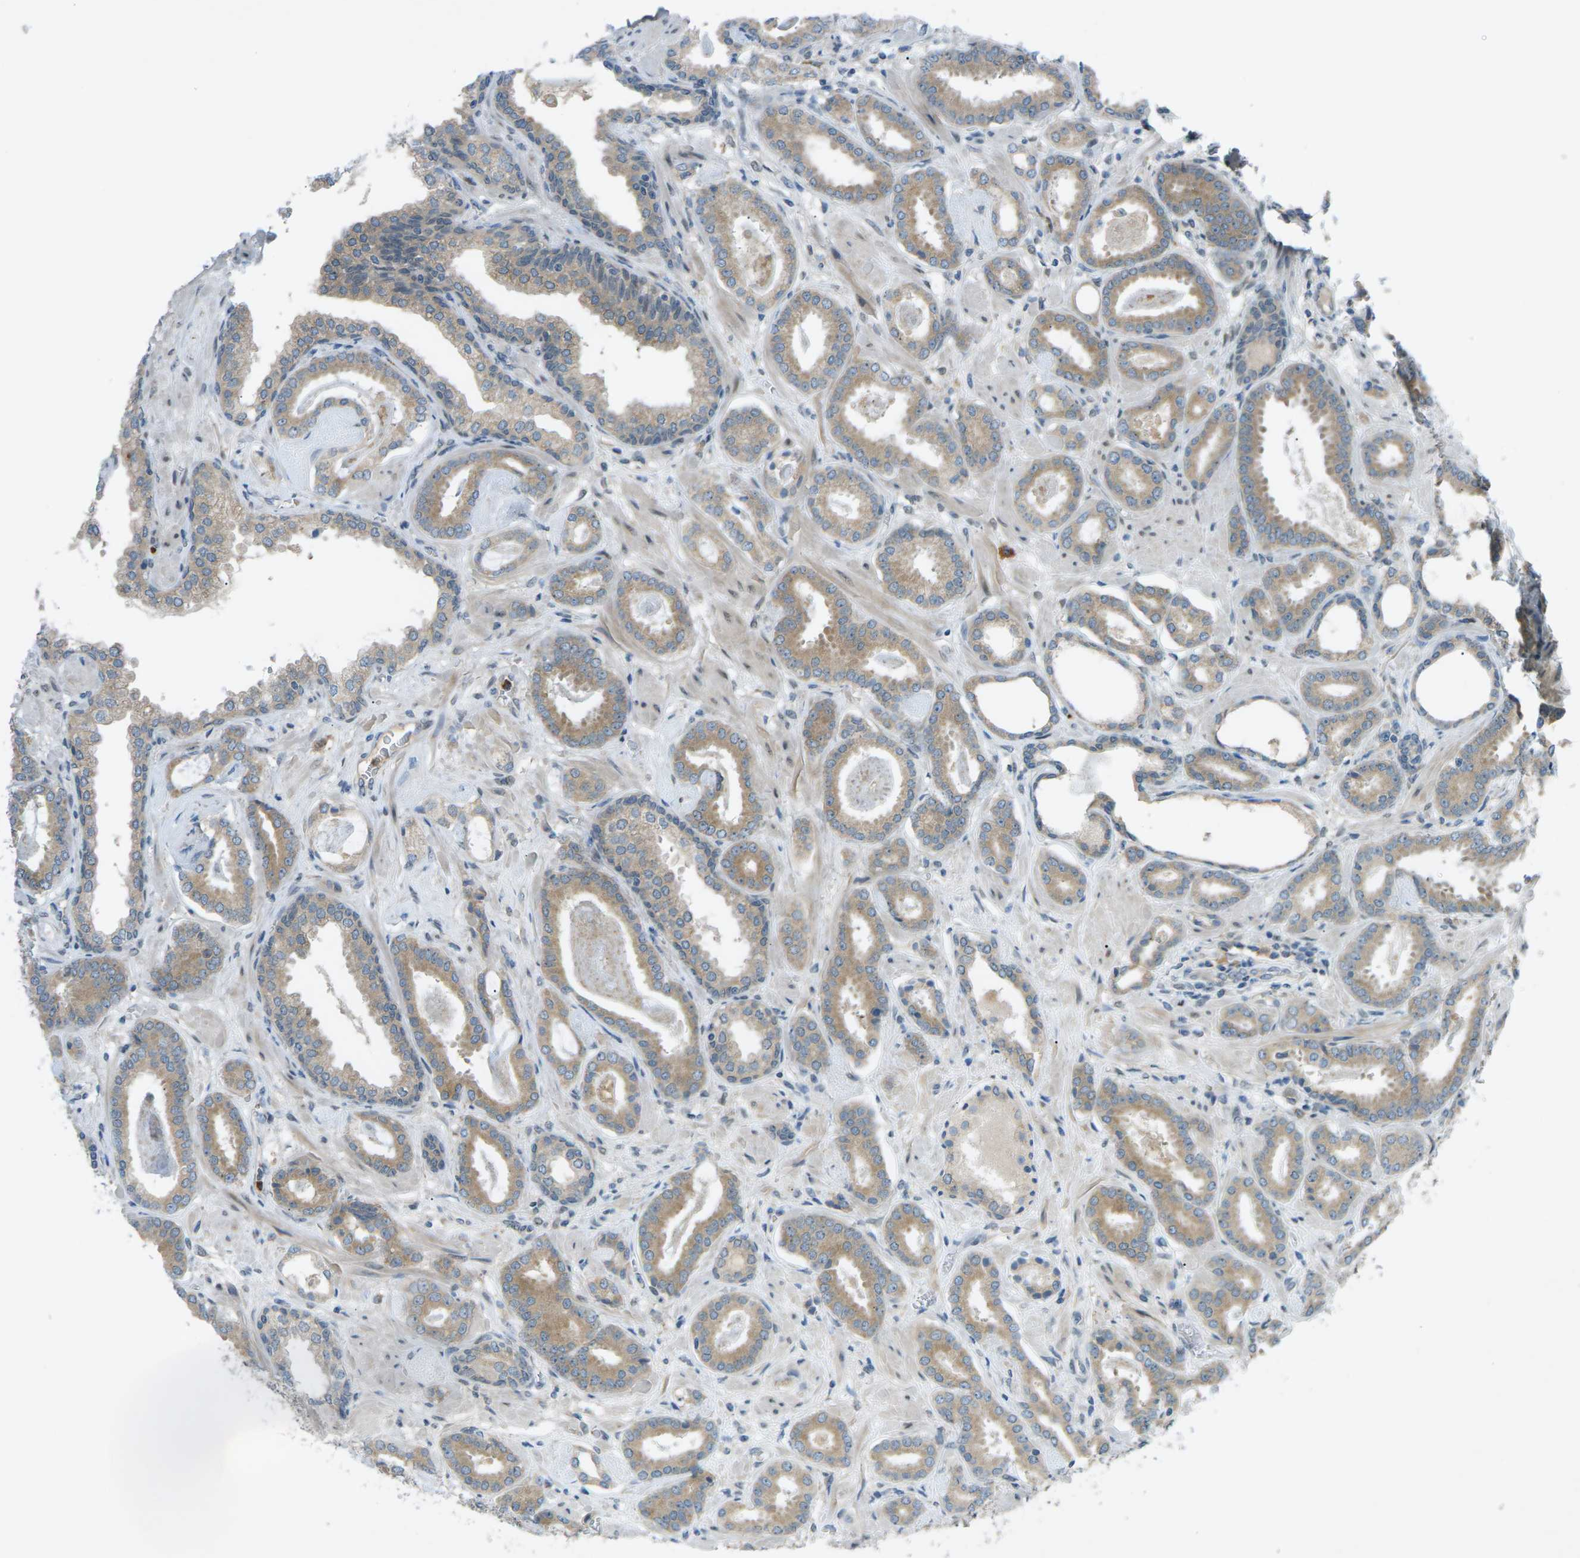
{"staining": {"intensity": "weak", "quantity": ">75%", "location": "cytoplasmic/membranous"}, "tissue": "prostate cancer", "cell_type": "Tumor cells", "image_type": "cancer", "snomed": [{"axis": "morphology", "description": "Adenocarcinoma, Low grade"}, {"axis": "topography", "description": "Prostate"}], "caption": "Prostate cancer (low-grade adenocarcinoma) stained for a protein reveals weak cytoplasmic/membranous positivity in tumor cells.", "gene": "DYRK1A", "patient": {"sex": "male", "age": 53}}